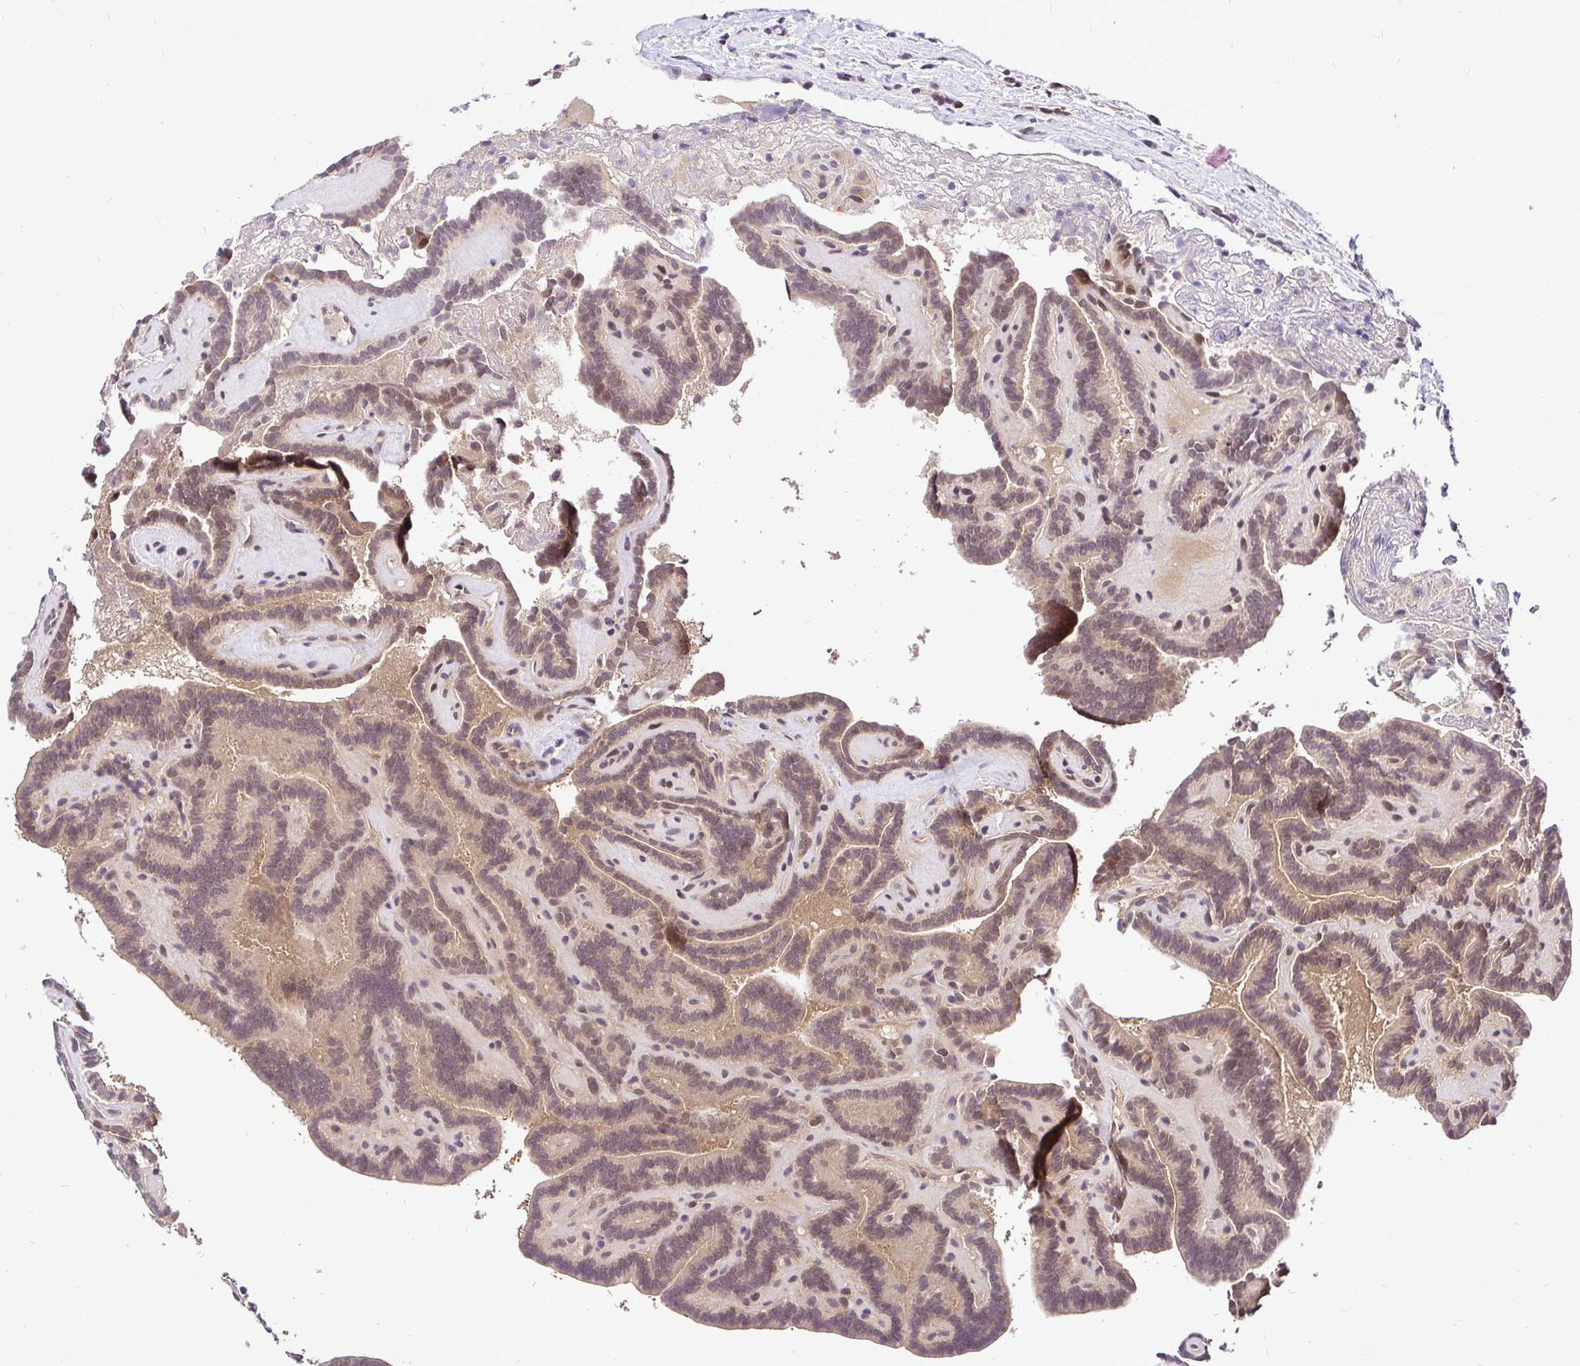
{"staining": {"intensity": "moderate", "quantity": ">75%", "location": "cytoplasmic/membranous,nuclear"}, "tissue": "thyroid cancer", "cell_type": "Tumor cells", "image_type": "cancer", "snomed": [{"axis": "morphology", "description": "Papillary adenocarcinoma, NOS"}, {"axis": "topography", "description": "Thyroid gland"}], "caption": "This is a photomicrograph of immunohistochemistry staining of thyroid cancer (papillary adenocarcinoma), which shows moderate positivity in the cytoplasmic/membranous and nuclear of tumor cells.", "gene": "UBE2M", "patient": {"sex": "female", "age": 21}}